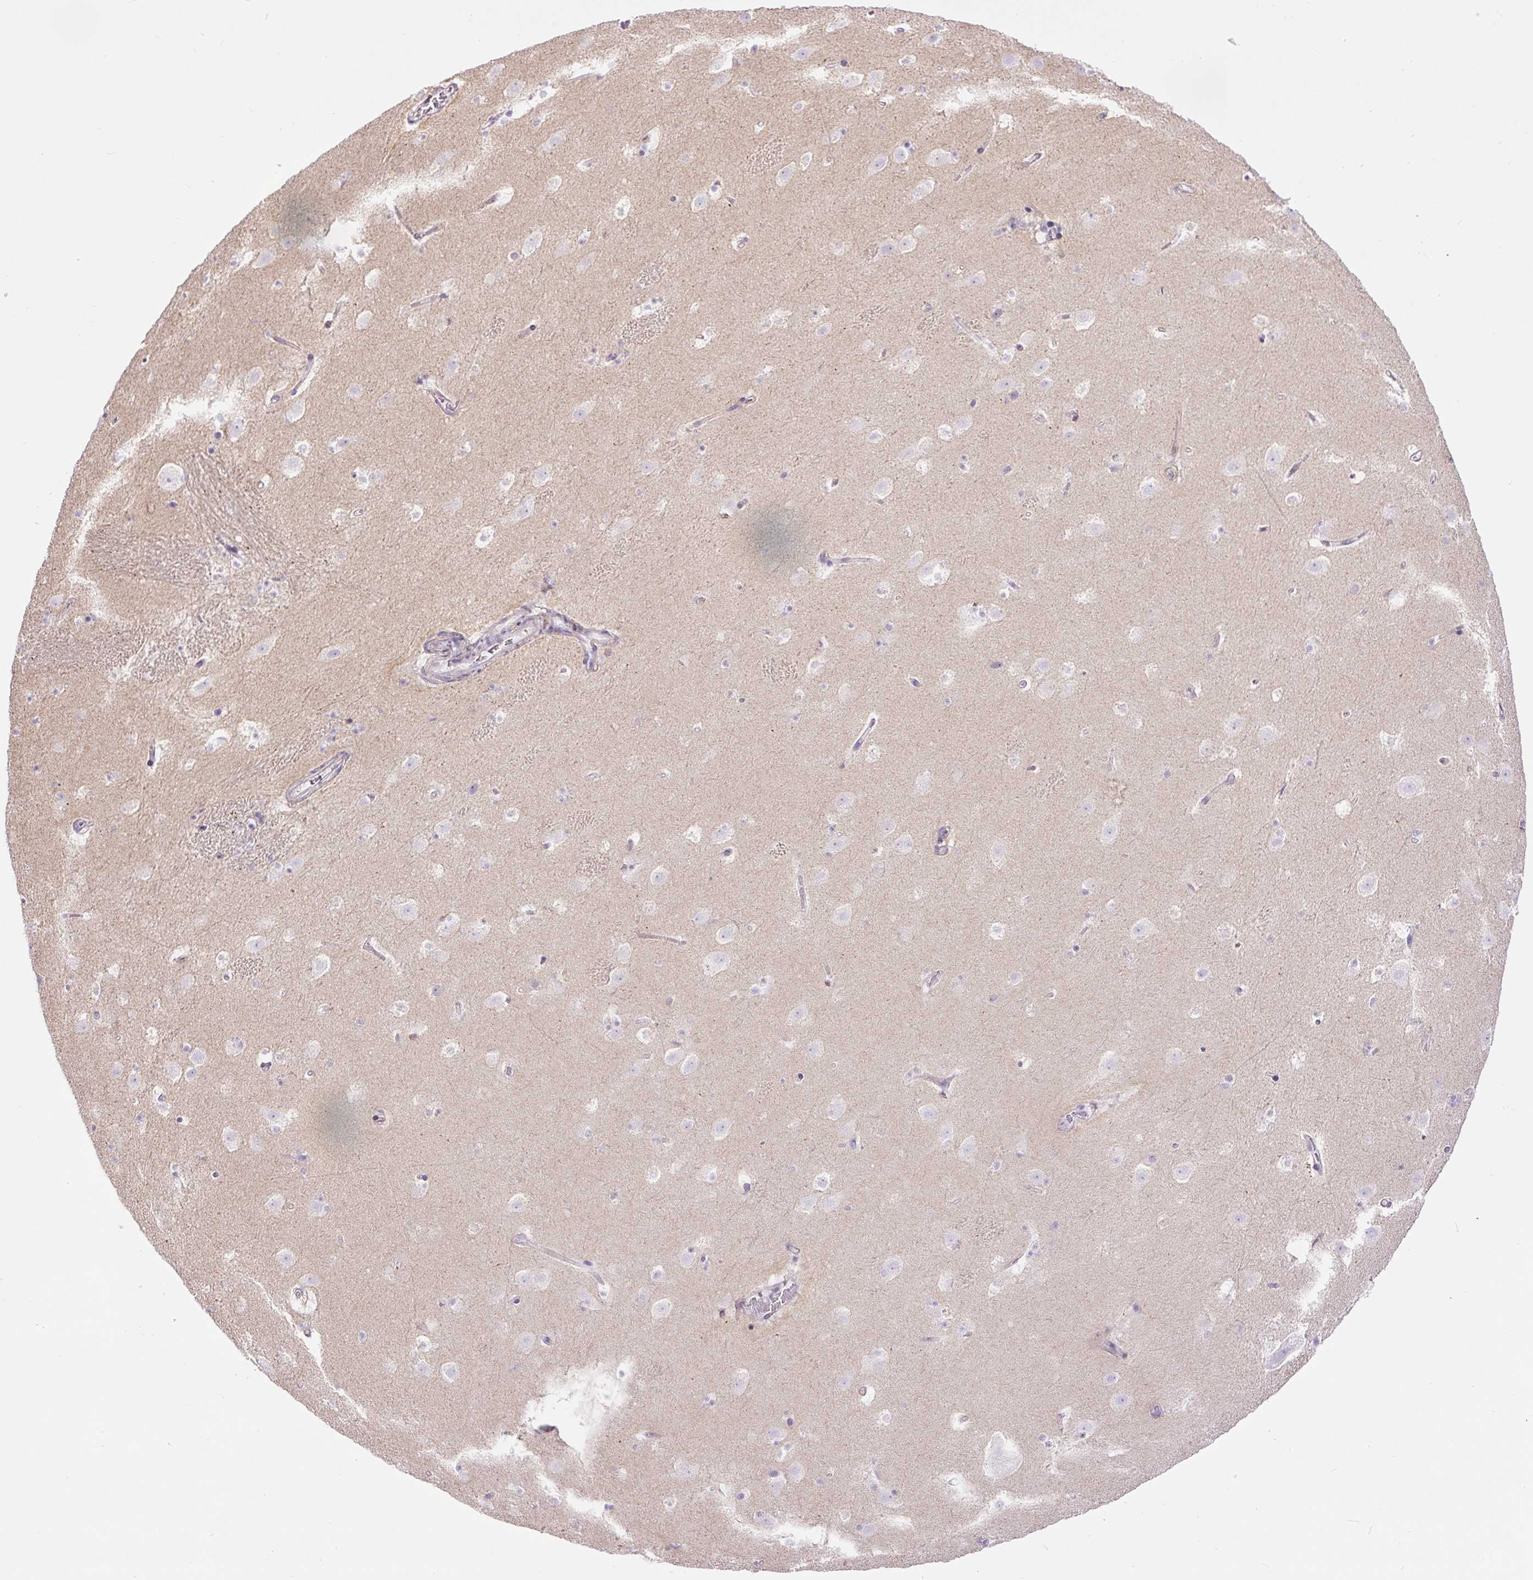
{"staining": {"intensity": "negative", "quantity": "none", "location": "none"}, "tissue": "caudate", "cell_type": "Glial cells", "image_type": "normal", "snomed": [{"axis": "morphology", "description": "Normal tissue, NOS"}, {"axis": "topography", "description": "Lateral ventricle wall"}], "caption": "An immunohistochemistry (IHC) image of unremarkable caudate is shown. There is no staining in glial cells of caudate.", "gene": "ZNF596", "patient": {"sex": "male", "age": 37}}